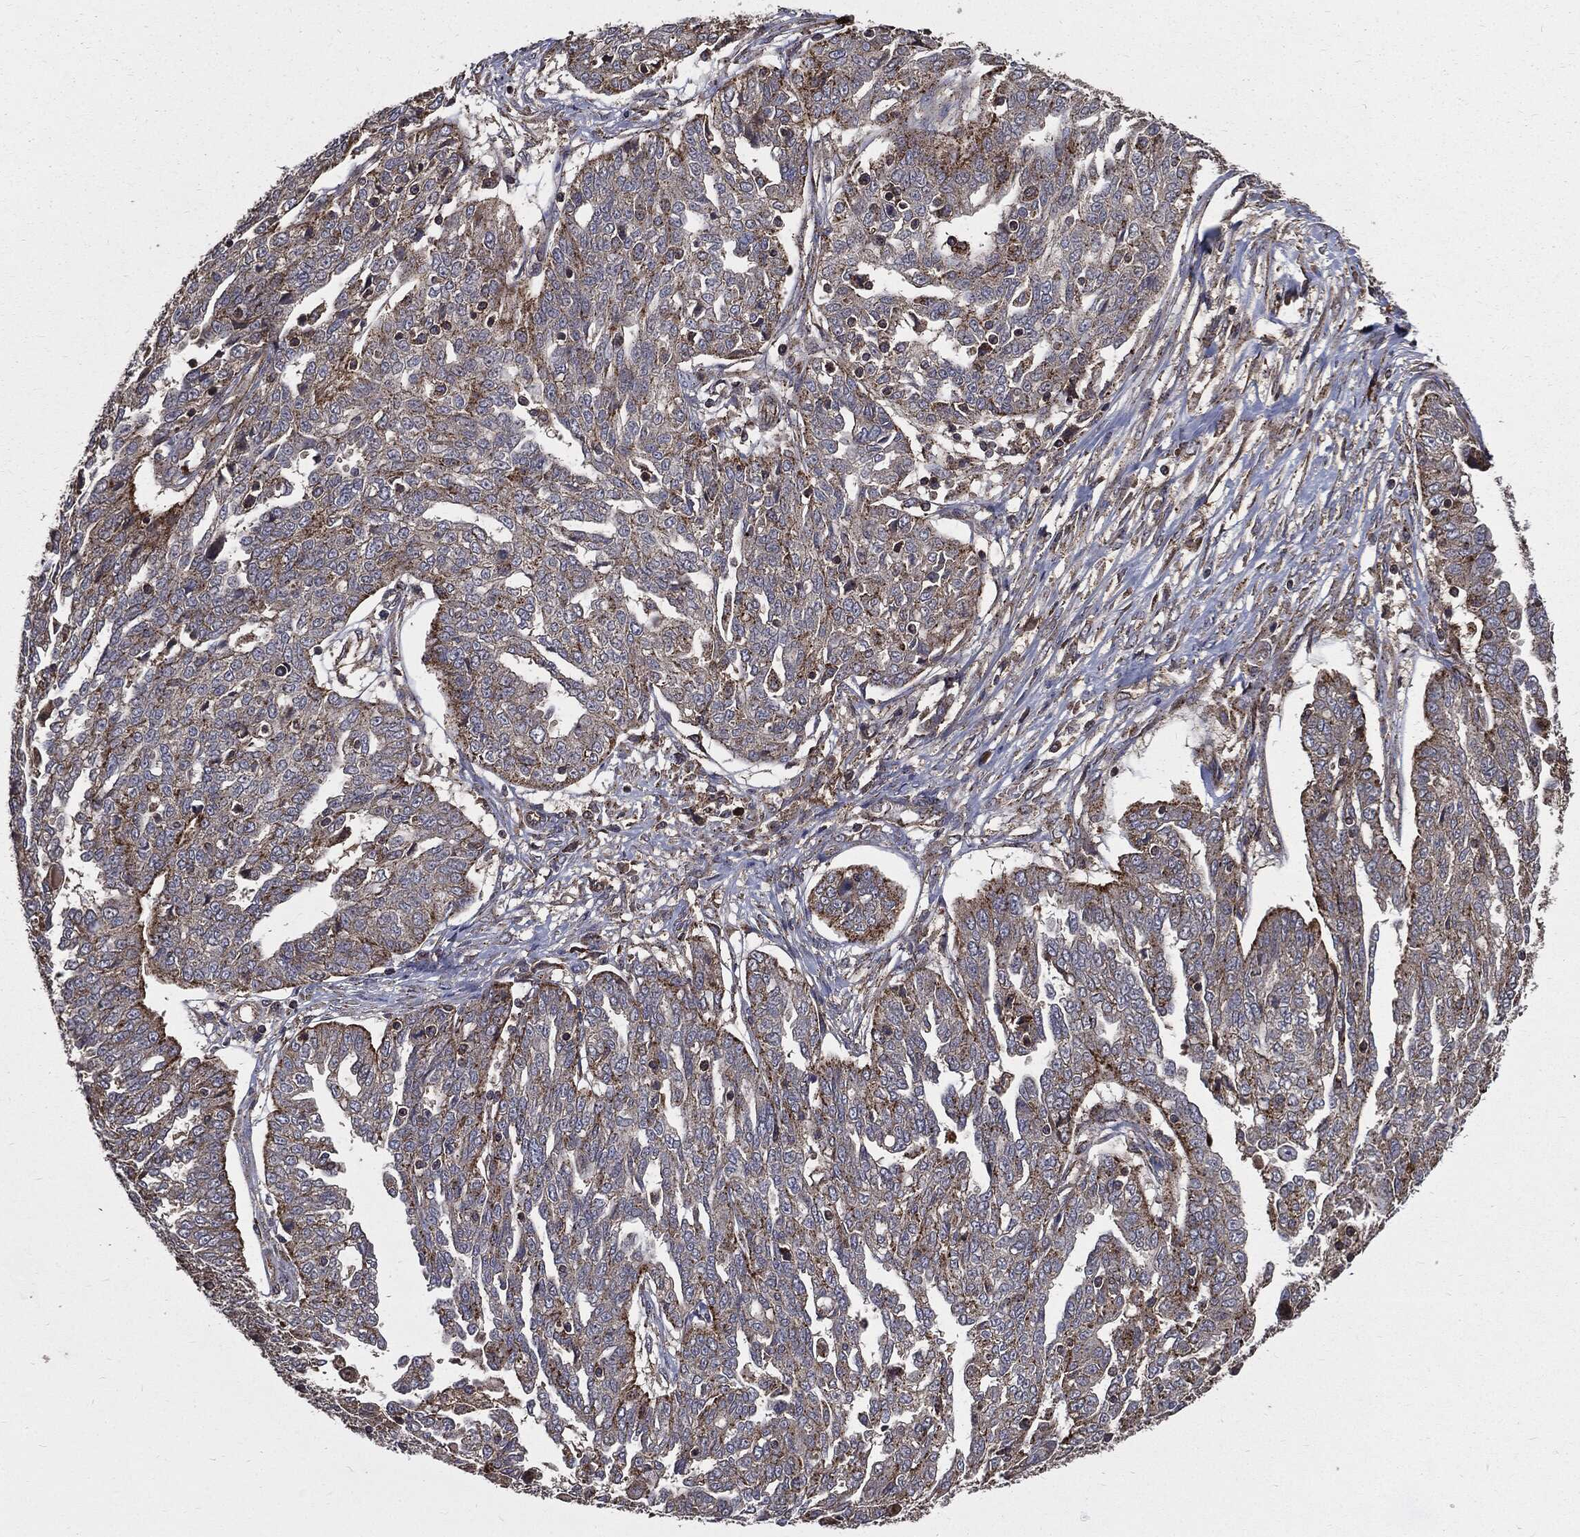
{"staining": {"intensity": "strong", "quantity": "<25%", "location": "cytoplasmic/membranous"}, "tissue": "ovarian cancer", "cell_type": "Tumor cells", "image_type": "cancer", "snomed": [{"axis": "morphology", "description": "Cystadenocarcinoma, serous, NOS"}, {"axis": "topography", "description": "Ovary"}], "caption": "This is an image of immunohistochemistry staining of ovarian serous cystadenocarcinoma, which shows strong expression in the cytoplasmic/membranous of tumor cells.", "gene": "PDCD6IP", "patient": {"sex": "female", "age": 67}}